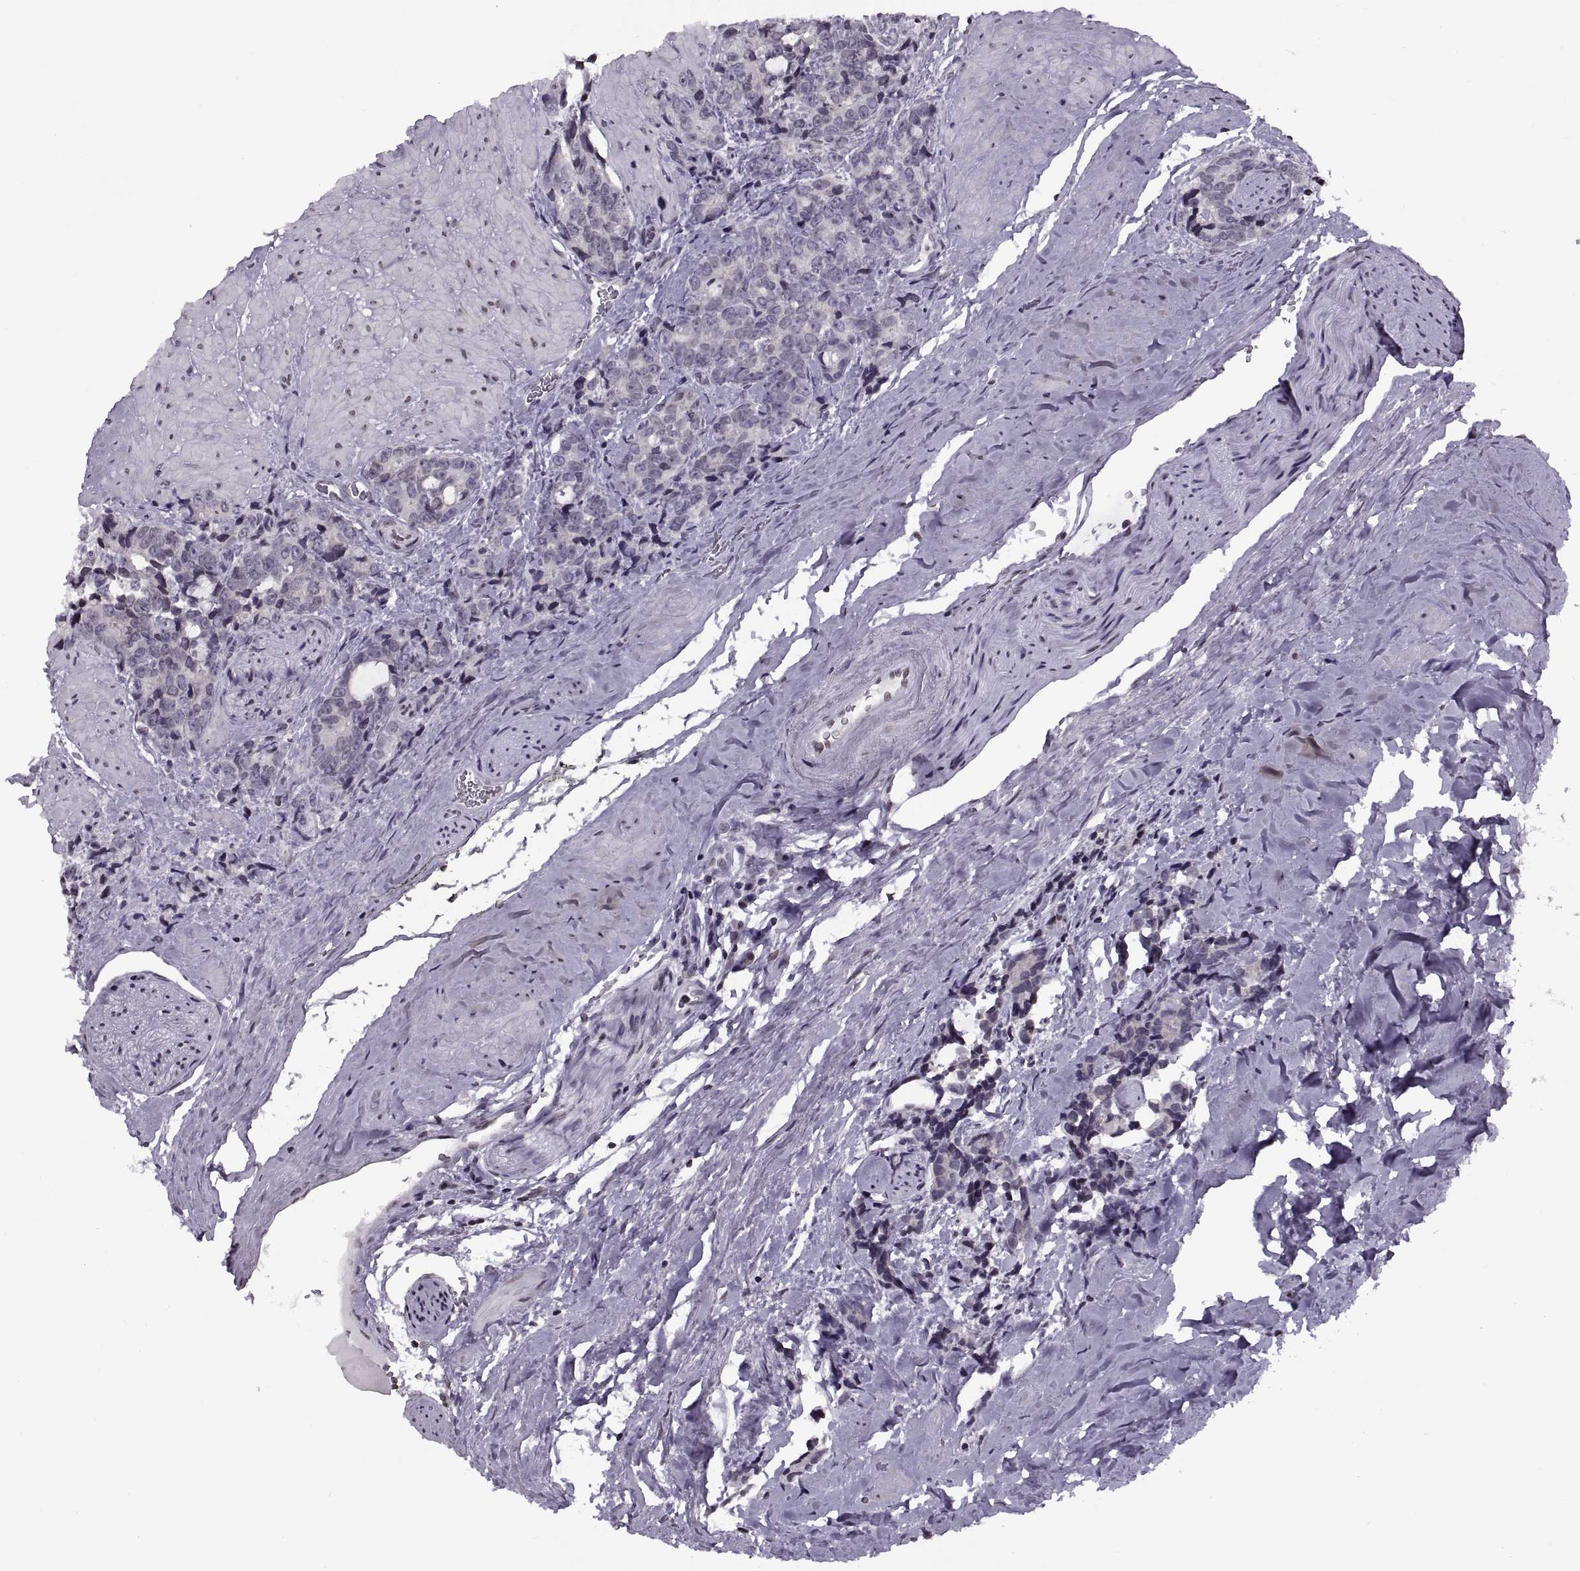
{"staining": {"intensity": "negative", "quantity": "none", "location": "none"}, "tissue": "prostate cancer", "cell_type": "Tumor cells", "image_type": "cancer", "snomed": [{"axis": "morphology", "description": "Adenocarcinoma, High grade"}, {"axis": "topography", "description": "Prostate"}], "caption": "High power microscopy histopathology image of an IHC histopathology image of prostate cancer (high-grade adenocarcinoma), revealing no significant expression in tumor cells.", "gene": "H1-8", "patient": {"sex": "male", "age": 74}}